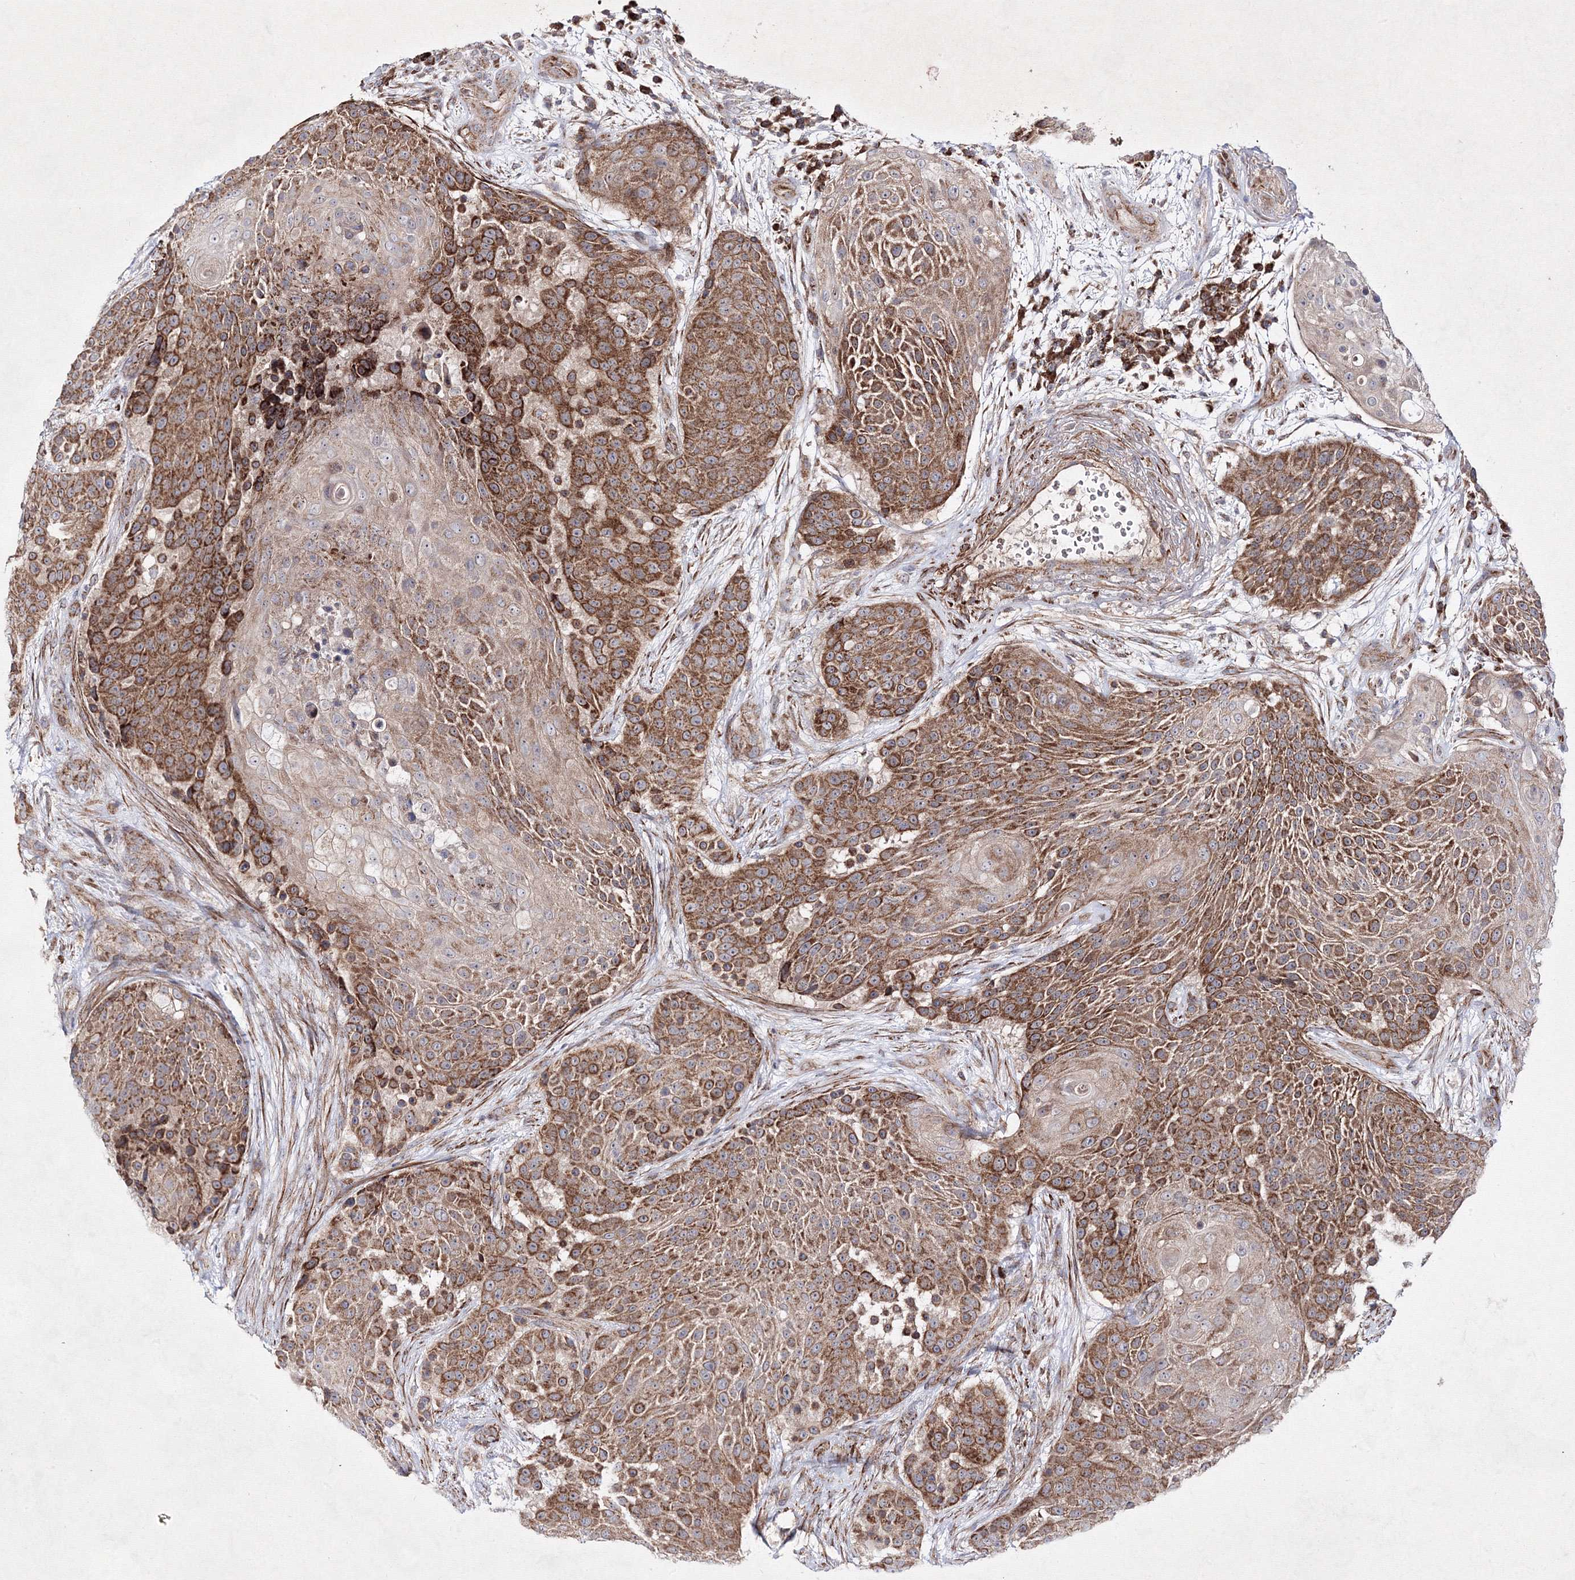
{"staining": {"intensity": "moderate", "quantity": ">75%", "location": "cytoplasmic/membranous"}, "tissue": "urothelial cancer", "cell_type": "Tumor cells", "image_type": "cancer", "snomed": [{"axis": "morphology", "description": "Urothelial carcinoma, High grade"}, {"axis": "topography", "description": "Urinary bladder"}], "caption": "Approximately >75% of tumor cells in urothelial cancer reveal moderate cytoplasmic/membranous protein positivity as visualized by brown immunohistochemical staining.", "gene": "GFM1", "patient": {"sex": "female", "age": 63}}